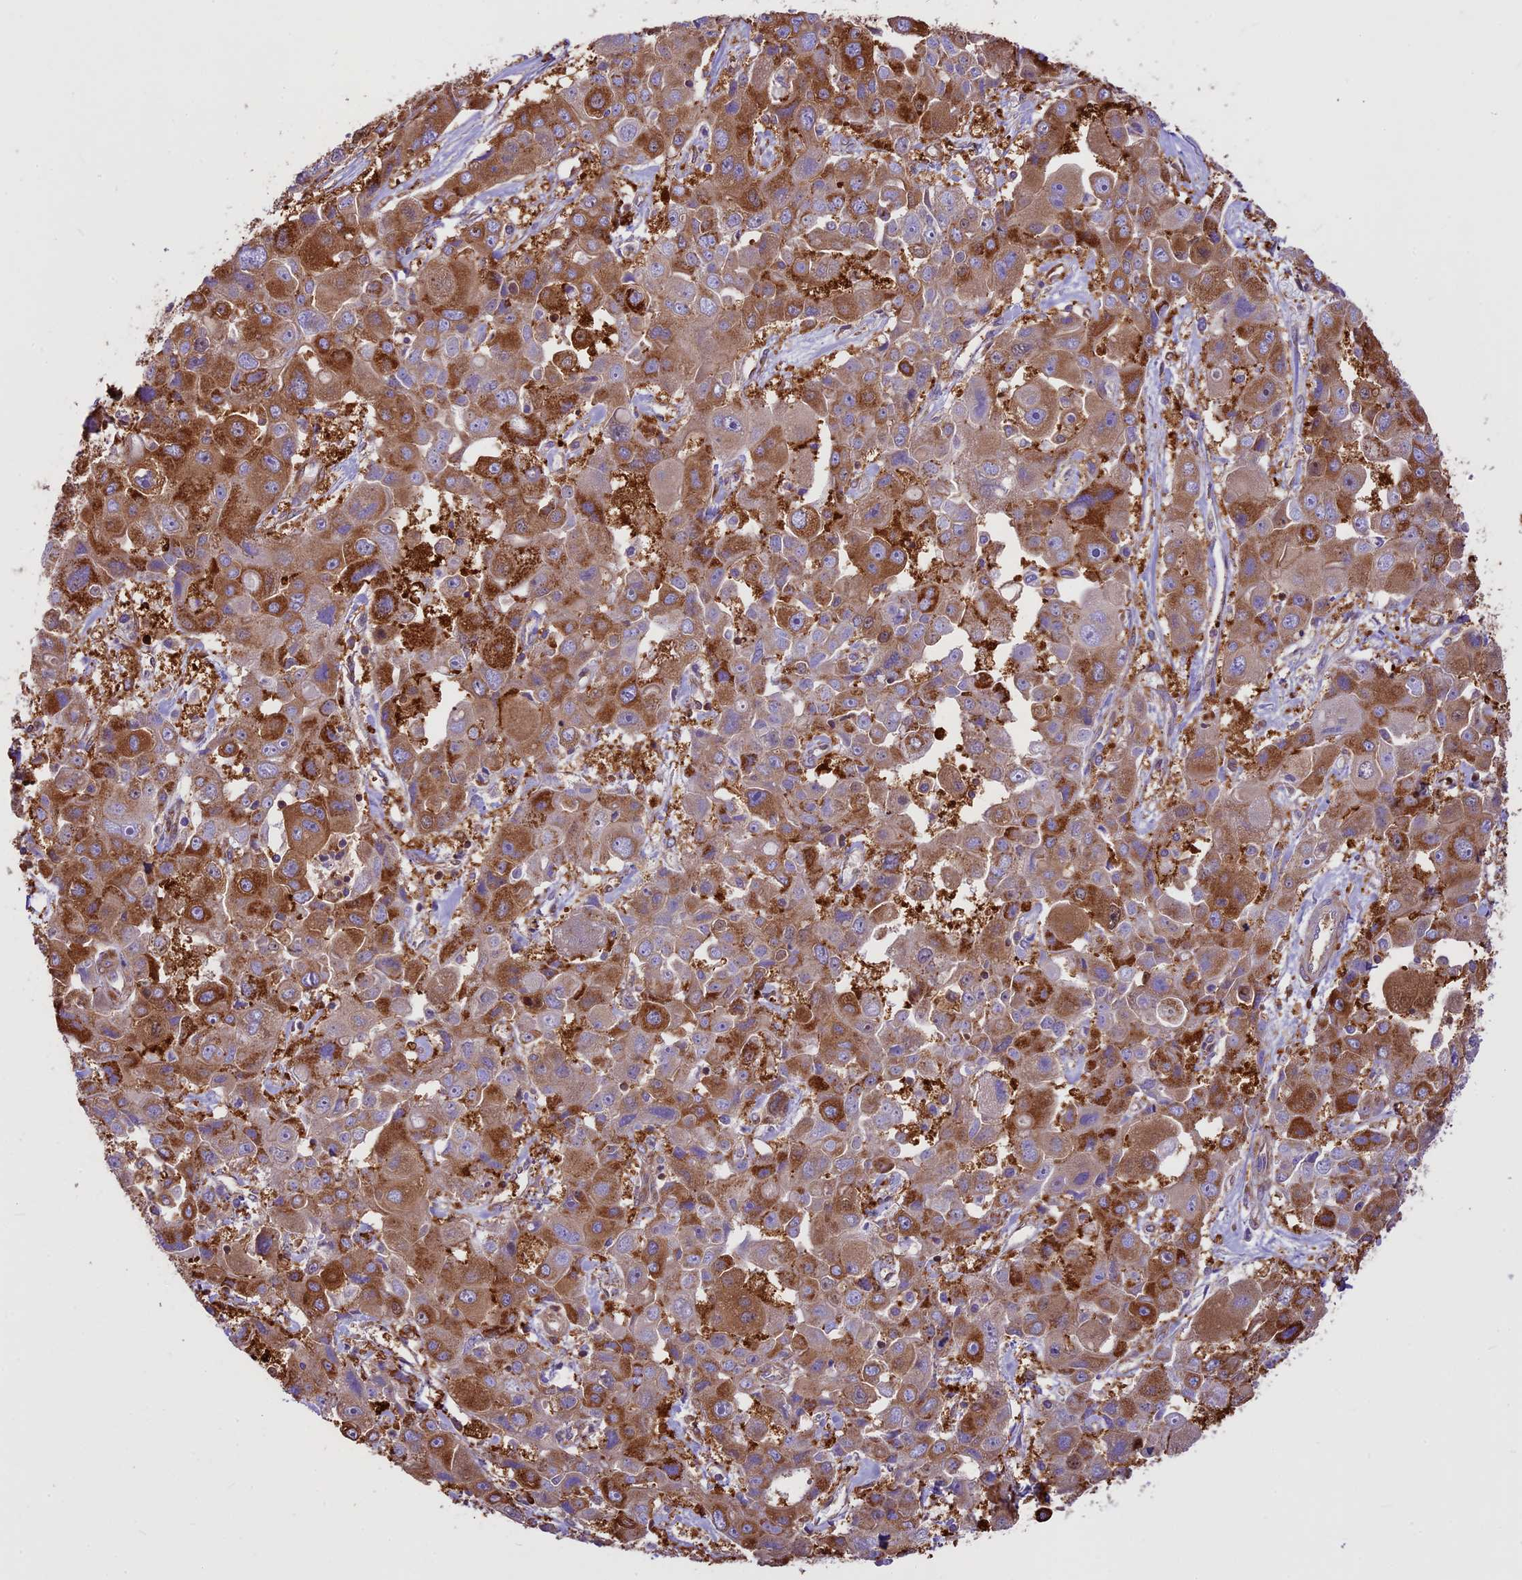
{"staining": {"intensity": "strong", "quantity": "25%-75%", "location": "cytoplasmic/membranous"}, "tissue": "liver cancer", "cell_type": "Tumor cells", "image_type": "cancer", "snomed": [{"axis": "morphology", "description": "Cholangiocarcinoma"}, {"axis": "topography", "description": "Liver"}], "caption": "This photomicrograph displays immunohistochemistry (IHC) staining of liver cancer (cholangiocarcinoma), with high strong cytoplasmic/membranous expression in about 25%-75% of tumor cells.", "gene": "KARS1", "patient": {"sex": "male", "age": 67}}